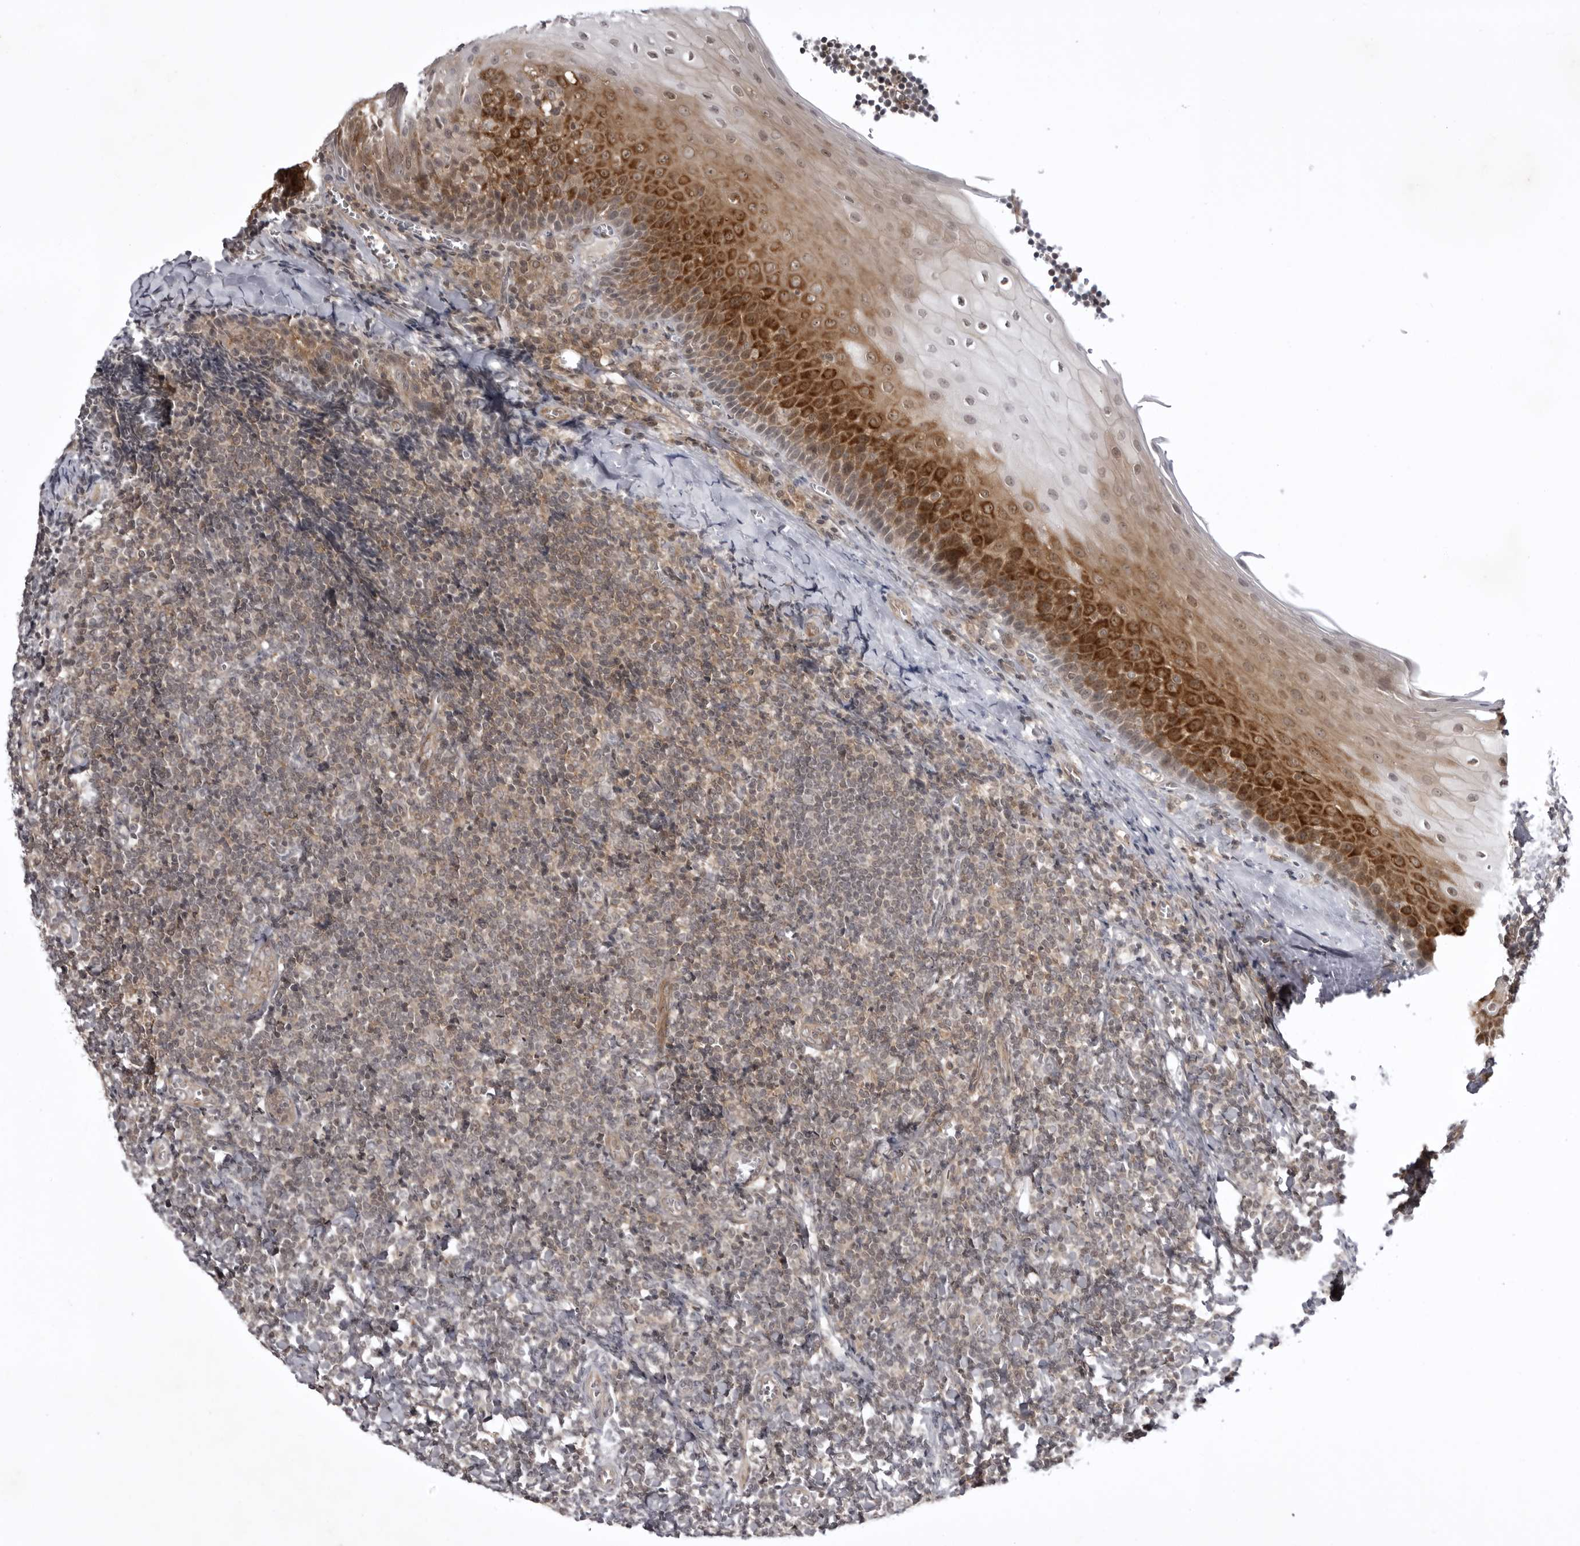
{"staining": {"intensity": "weak", "quantity": "<25%", "location": "cytoplasmic/membranous,nuclear"}, "tissue": "tonsil", "cell_type": "Germinal center cells", "image_type": "normal", "snomed": [{"axis": "morphology", "description": "Normal tissue, NOS"}, {"axis": "topography", "description": "Tonsil"}], "caption": "IHC photomicrograph of unremarkable human tonsil stained for a protein (brown), which displays no expression in germinal center cells. The staining is performed using DAB (3,3'-diaminobenzidine) brown chromogen with nuclei counter-stained in using hematoxylin.", "gene": "USP43", "patient": {"sex": "male", "age": 27}}